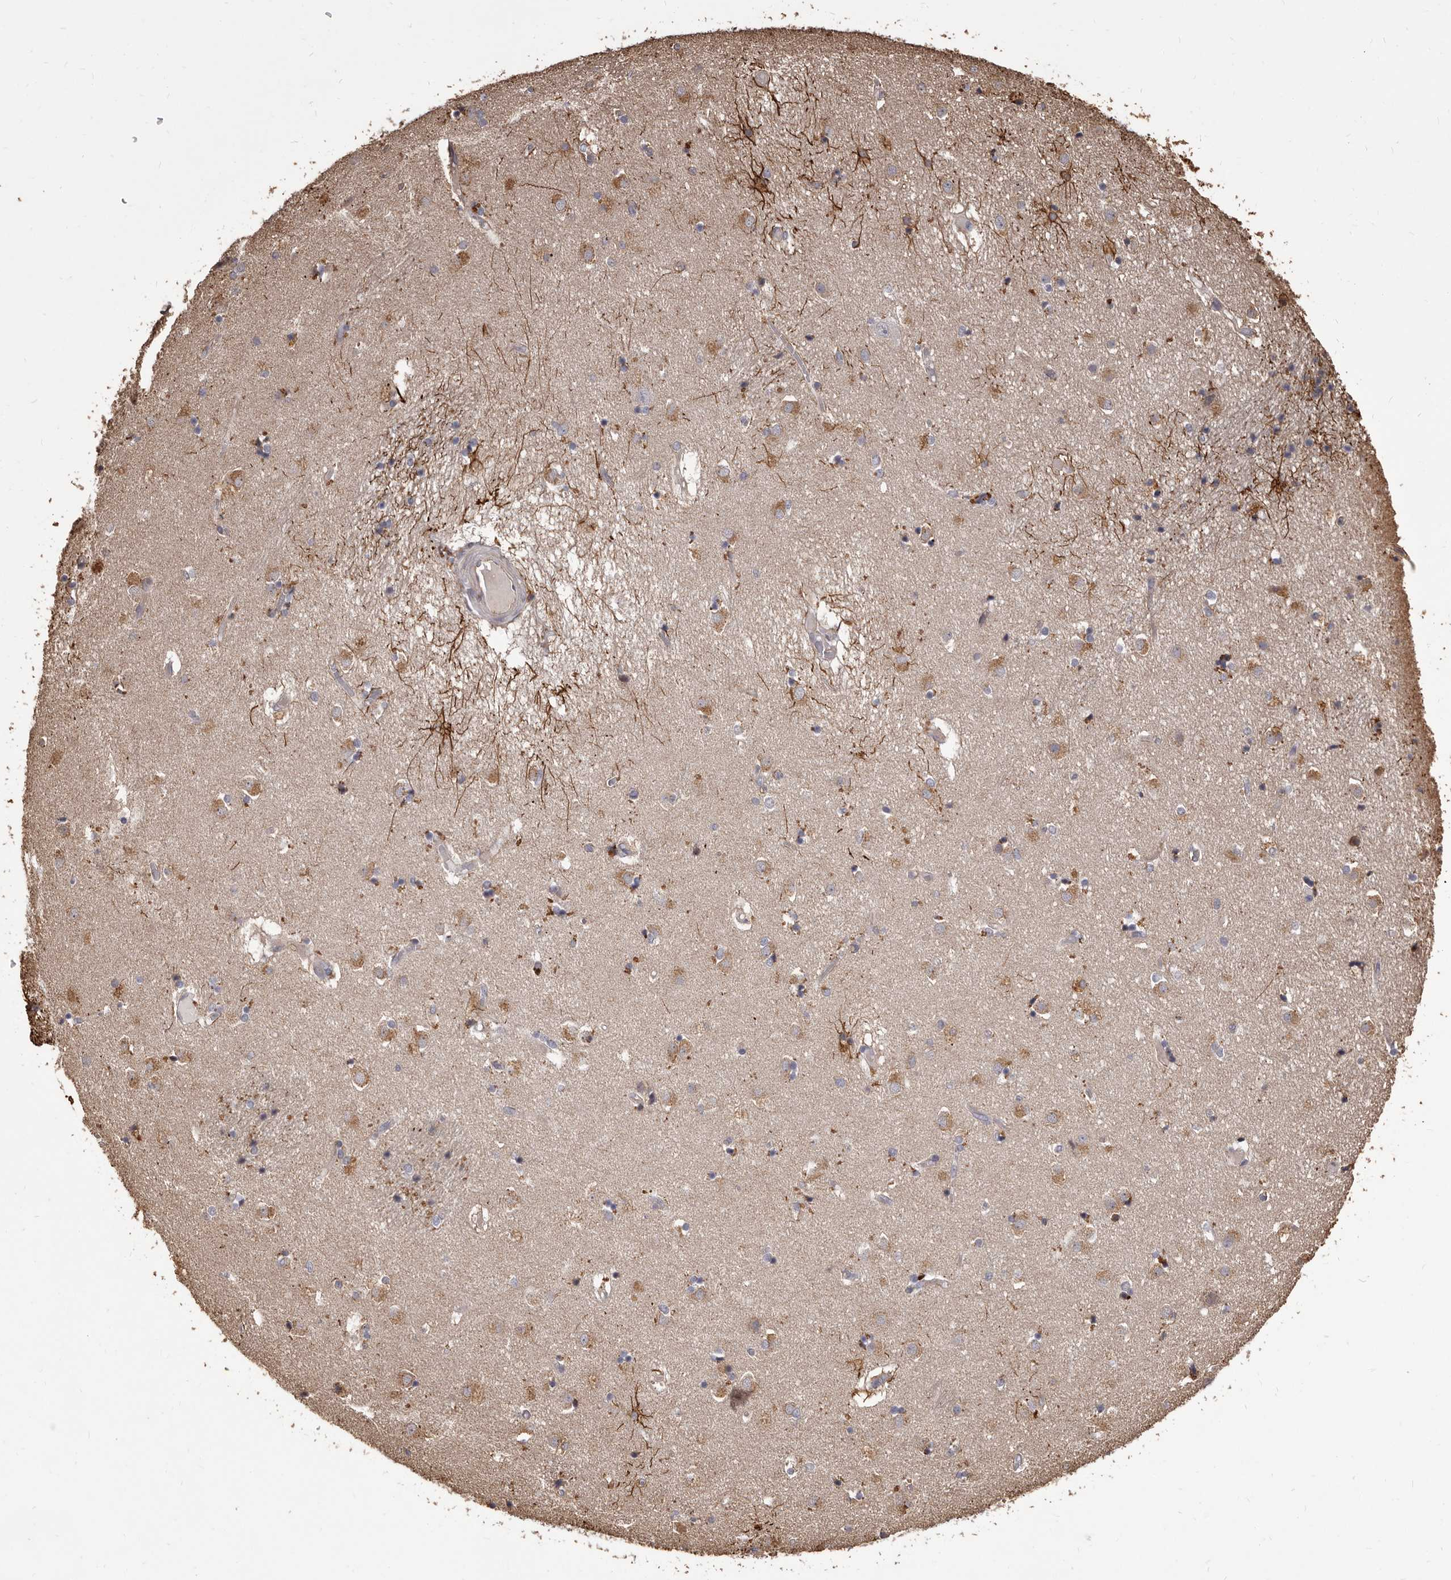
{"staining": {"intensity": "moderate", "quantity": "<25%", "location": "cytoplasmic/membranous"}, "tissue": "caudate", "cell_type": "Glial cells", "image_type": "normal", "snomed": [{"axis": "morphology", "description": "Normal tissue, NOS"}, {"axis": "topography", "description": "Lateral ventricle wall"}], "caption": "This is a micrograph of immunohistochemistry staining of unremarkable caudate, which shows moderate positivity in the cytoplasmic/membranous of glial cells.", "gene": "ALPK1", "patient": {"sex": "male", "age": 70}}